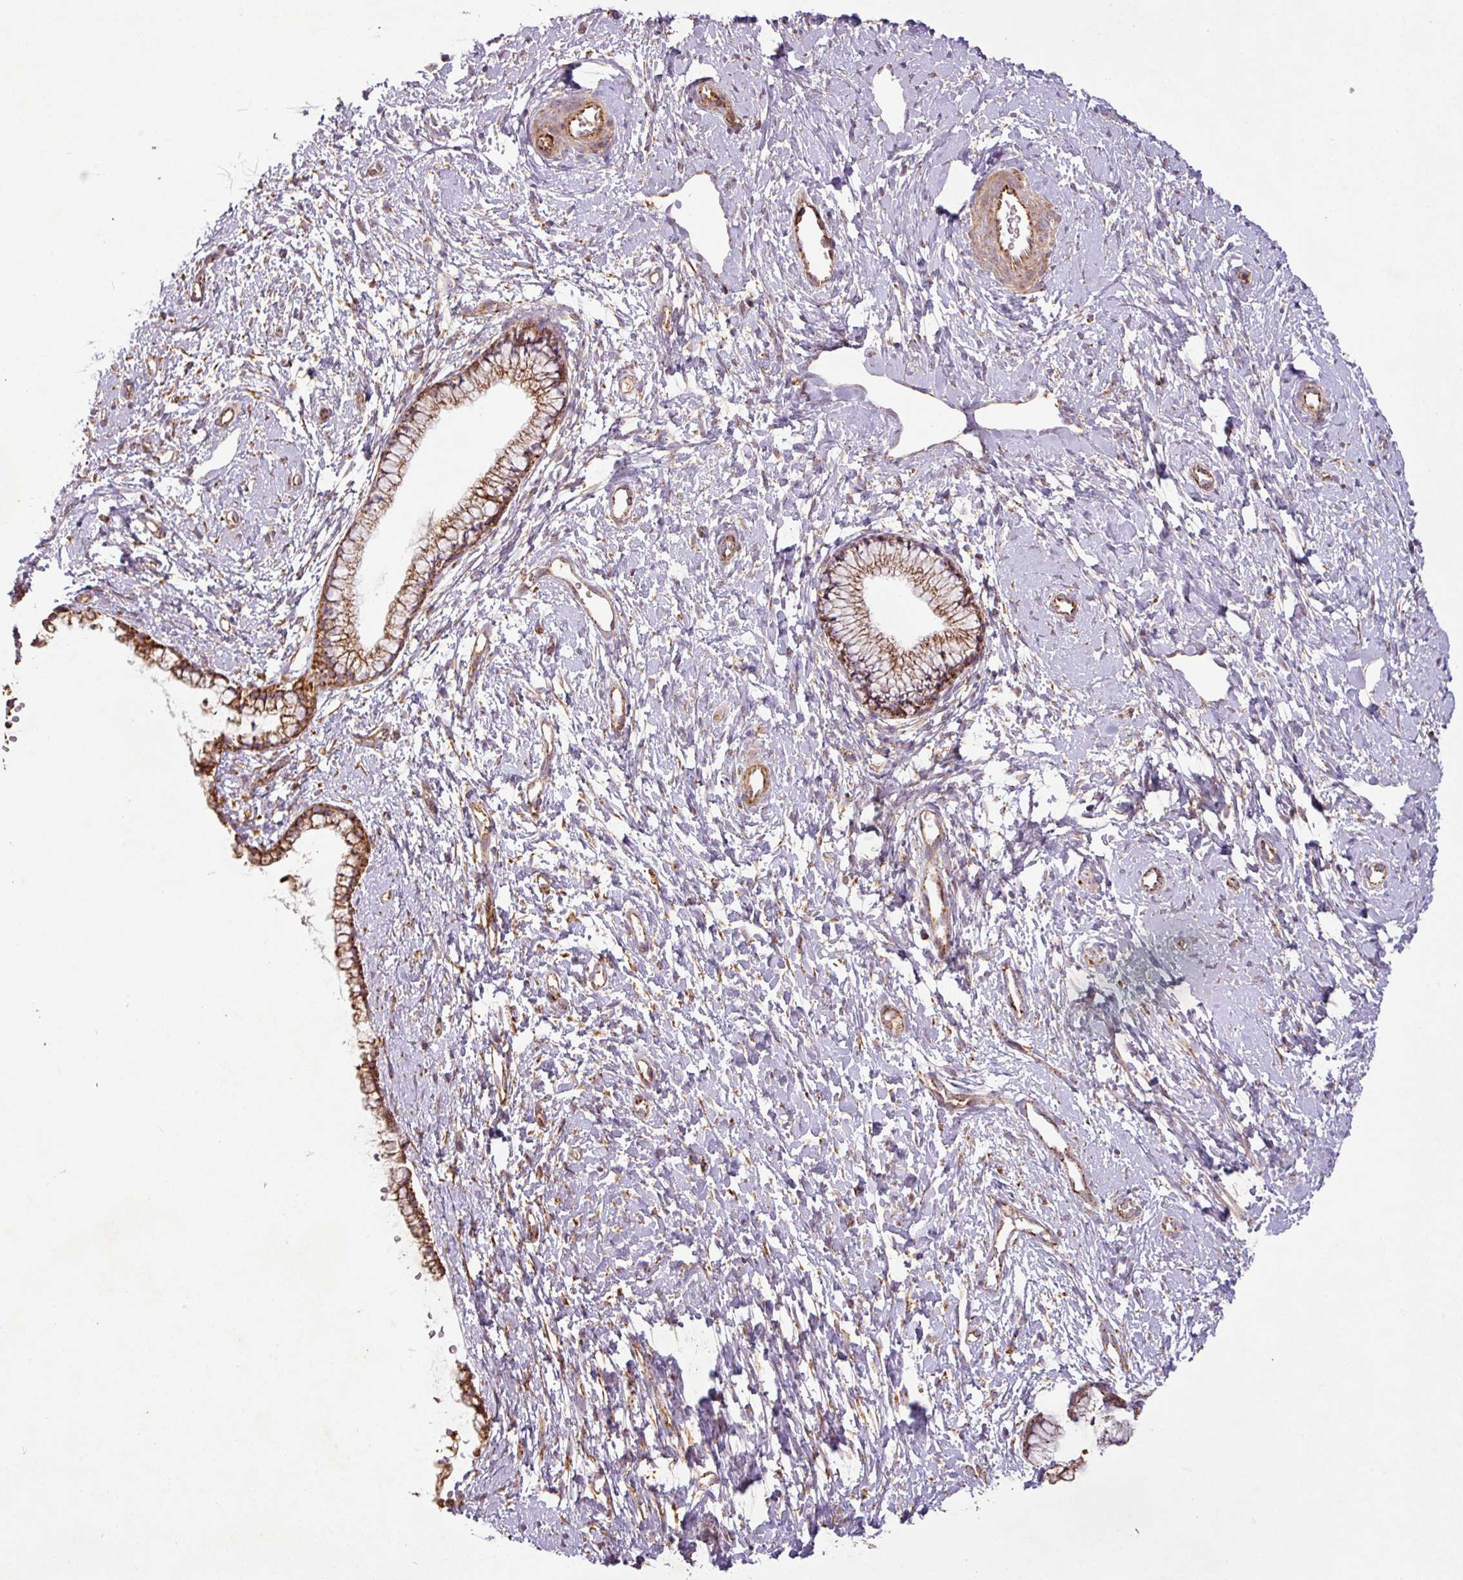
{"staining": {"intensity": "strong", "quantity": ">75%", "location": "cytoplasmic/membranous"}, "tissue": "cervix", "cell_type": "Glandular cells", "image_type": "normal", "snomed": [{"axis": "morphology", "description": "Normal tissue, NOS"}, {"axis": "topography", "description": "Cervix"}], "caption": "The micrograph reveals immunohistochemical staining of unremarkable cervix. There is strong cytoplasmic/membranous expression is seen in approximately >75% of glandular cells.", "gene": "GPD2", "patient": {"sex": "female", "age": 57}}